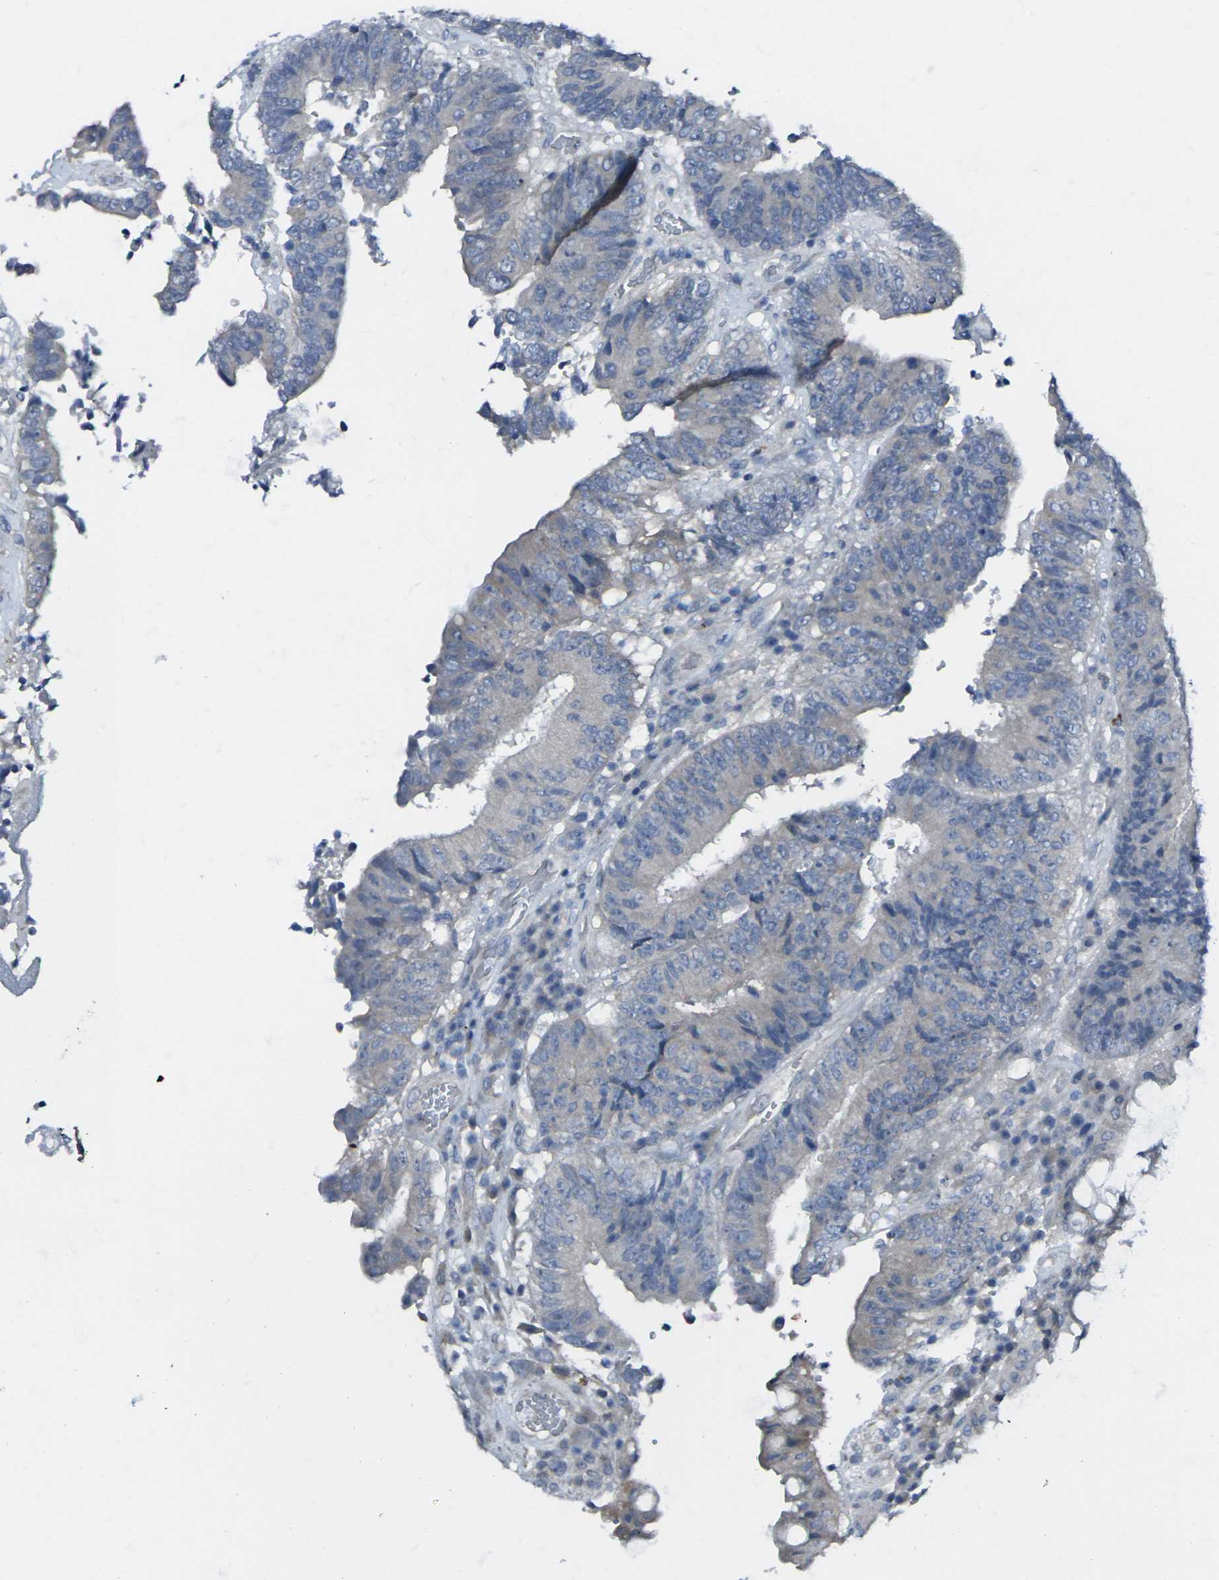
{"staining": {"intensity": "negative", "quantity": "none", "location": "none"}, "tissue": "colorectal cancer", "cell_type": "Tumor cells", "image_type": "cancer", "snomed": [{"axis": "morphology", "description": "Adenocarcinoma, NOS"}, {"axis": "topography", "description": "Rectum"}], "caption": "Tumor cells show no significant protein positivity in adenocarcinoma (colorectal).", "gene": "CCR10", "patient": {"sex": "male", "age": 72}}